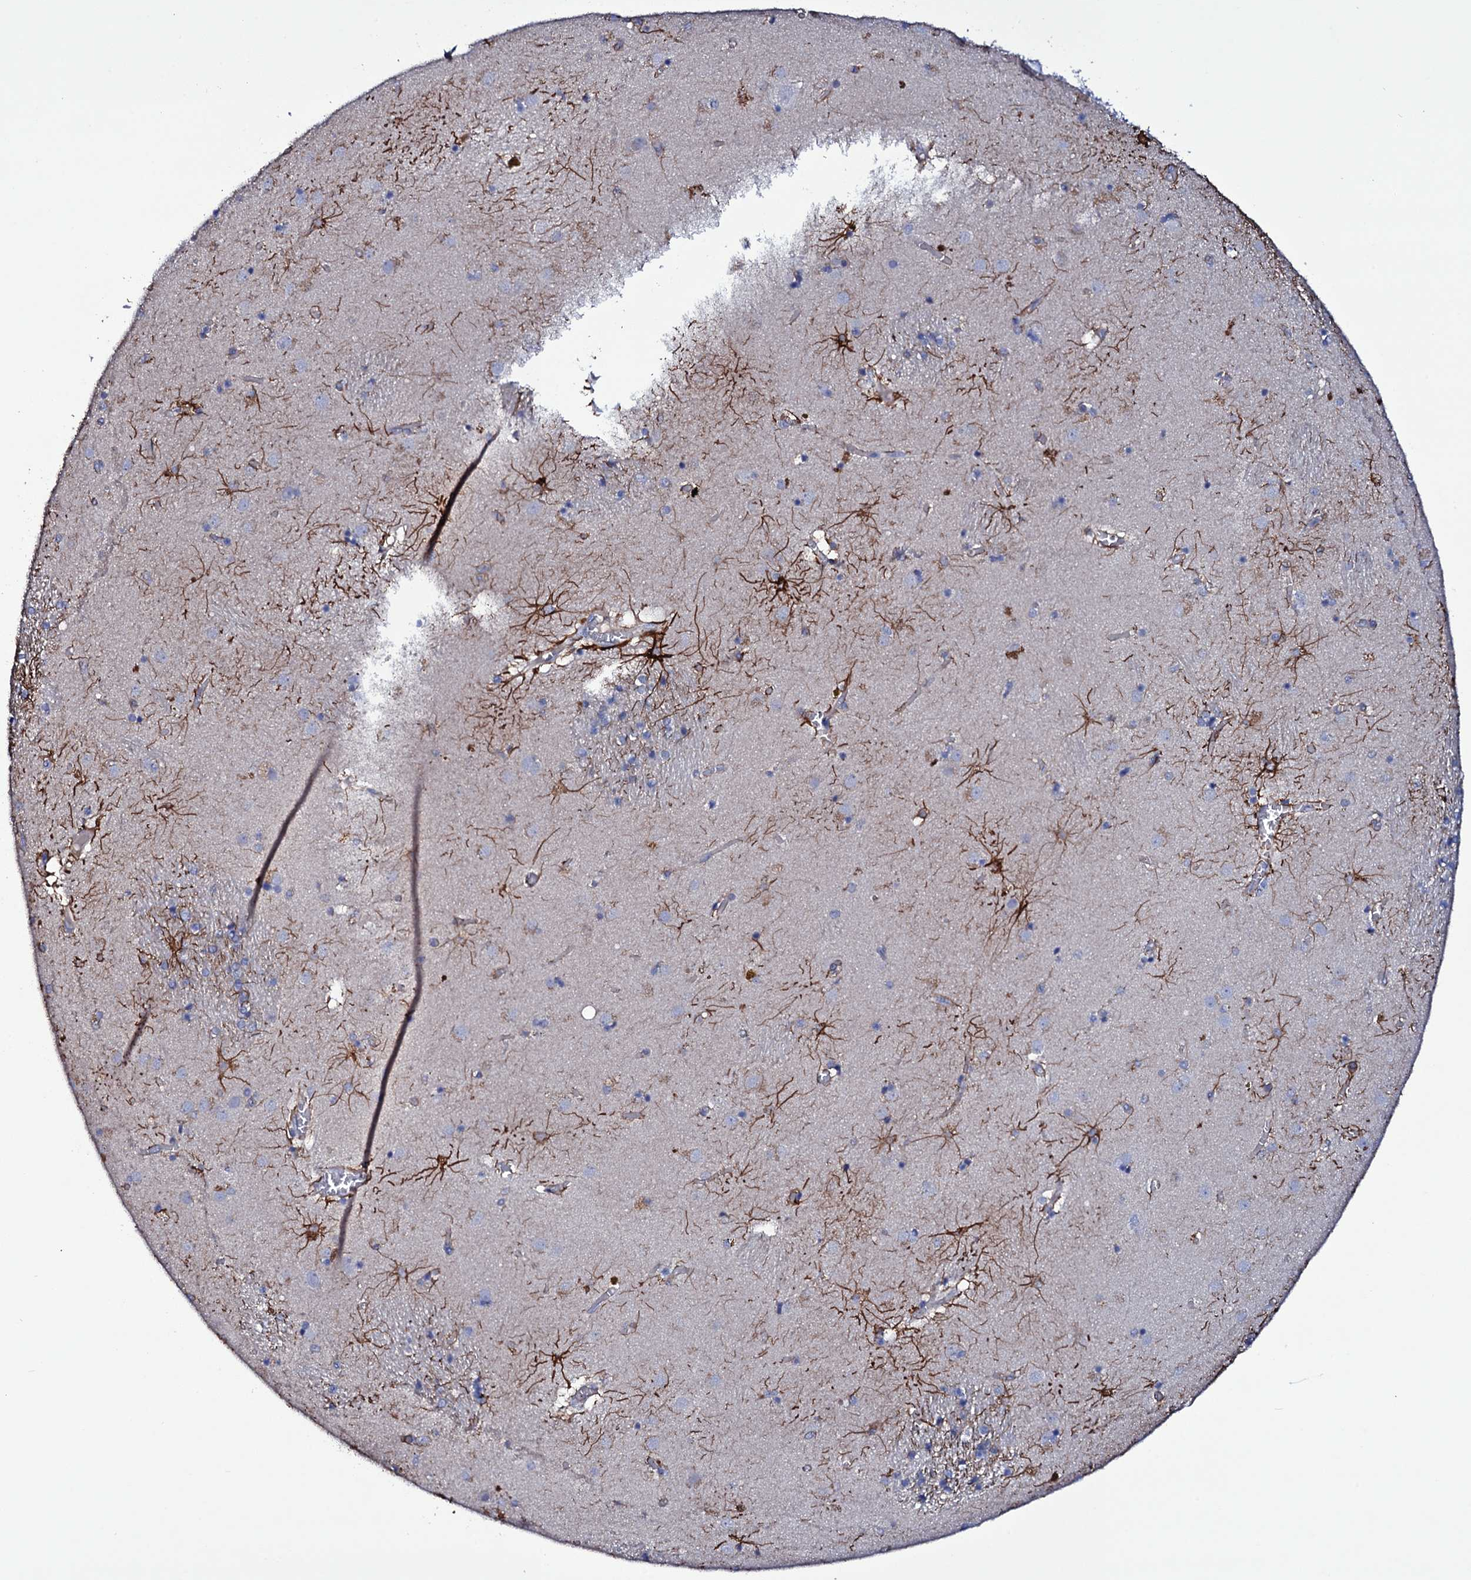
{"staining": {"intensity": "moderate", "quantity": "<25%", "location": "cytoplasmic/membranous"}, "tissue": "caudate", "cell_type": "Glial cells", "image_type": "normal", "snomed": [{"axis": "morphology", "description": "Normal tissue, NOS"}, {"axis": "topography", "description": "Lateral ventricle wall"}], "caption": "Protein staining displays moderate cytoplasmic/membranous positivity in approximately <25% of glial cells in normal caudate.", "gene": "BCL2L14", "patient": {"sex": "male", "age": 70}}